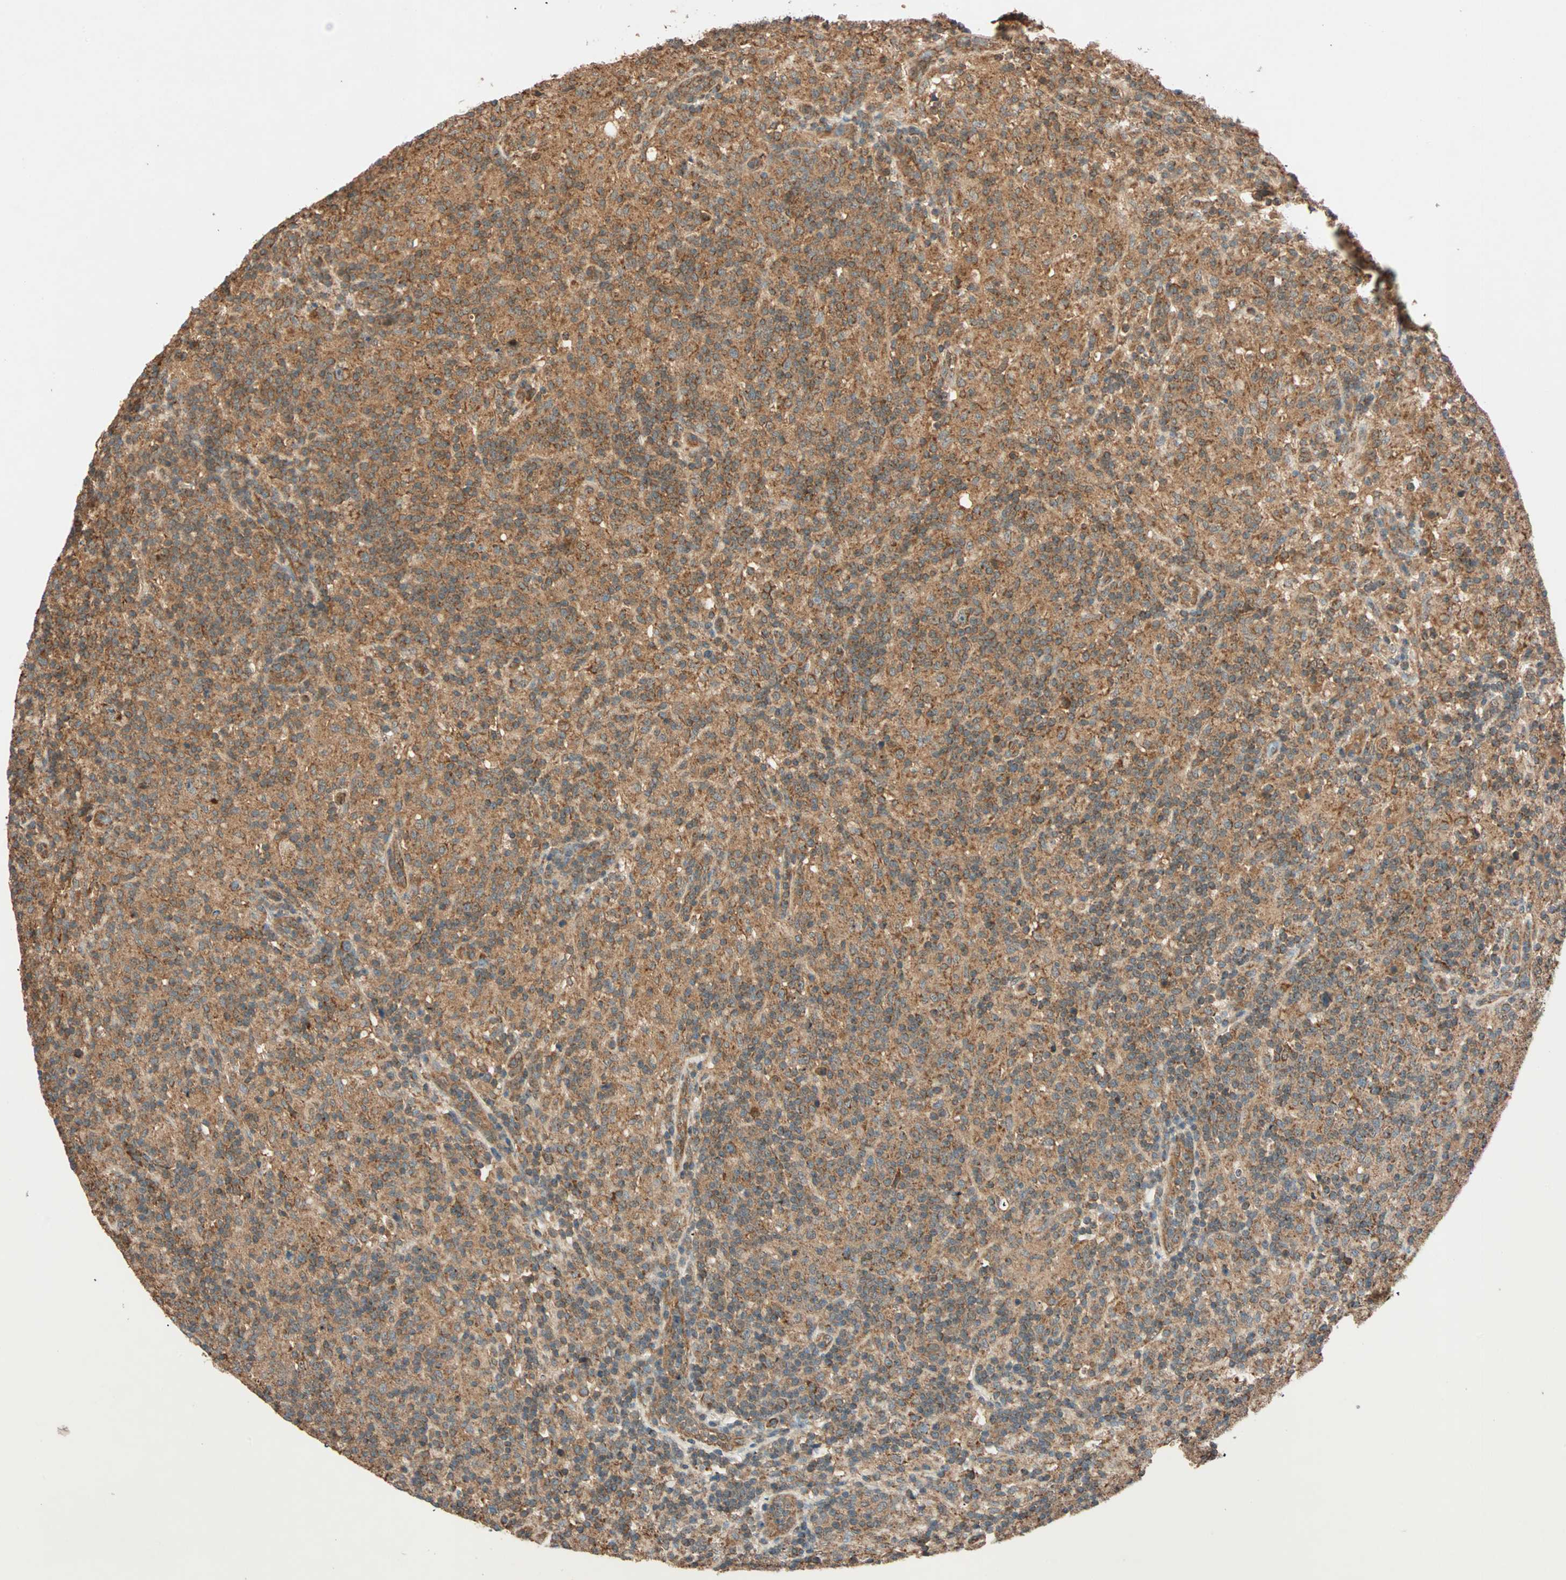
{"staining": {"intensity": "strong", "quantity": ">75%", "location": "cytoplasmic/membranous"}, "tissue": "lymphoma", "cell_type": "Tumor cells", "image_type": "cancer", "snomed": [{"axis": "morphology", "description": "Hodgkin's disease, NOS"}, {"axis": "topography", "description": "Lymph node"}], "caption": "Protein staining shows strong cytoplasmic/membranous staining in approximately >75% of tumor cells in Hodgkin's disease.", "gene": "MAPK1", "patient": {"sex": "male", "age": 70}}